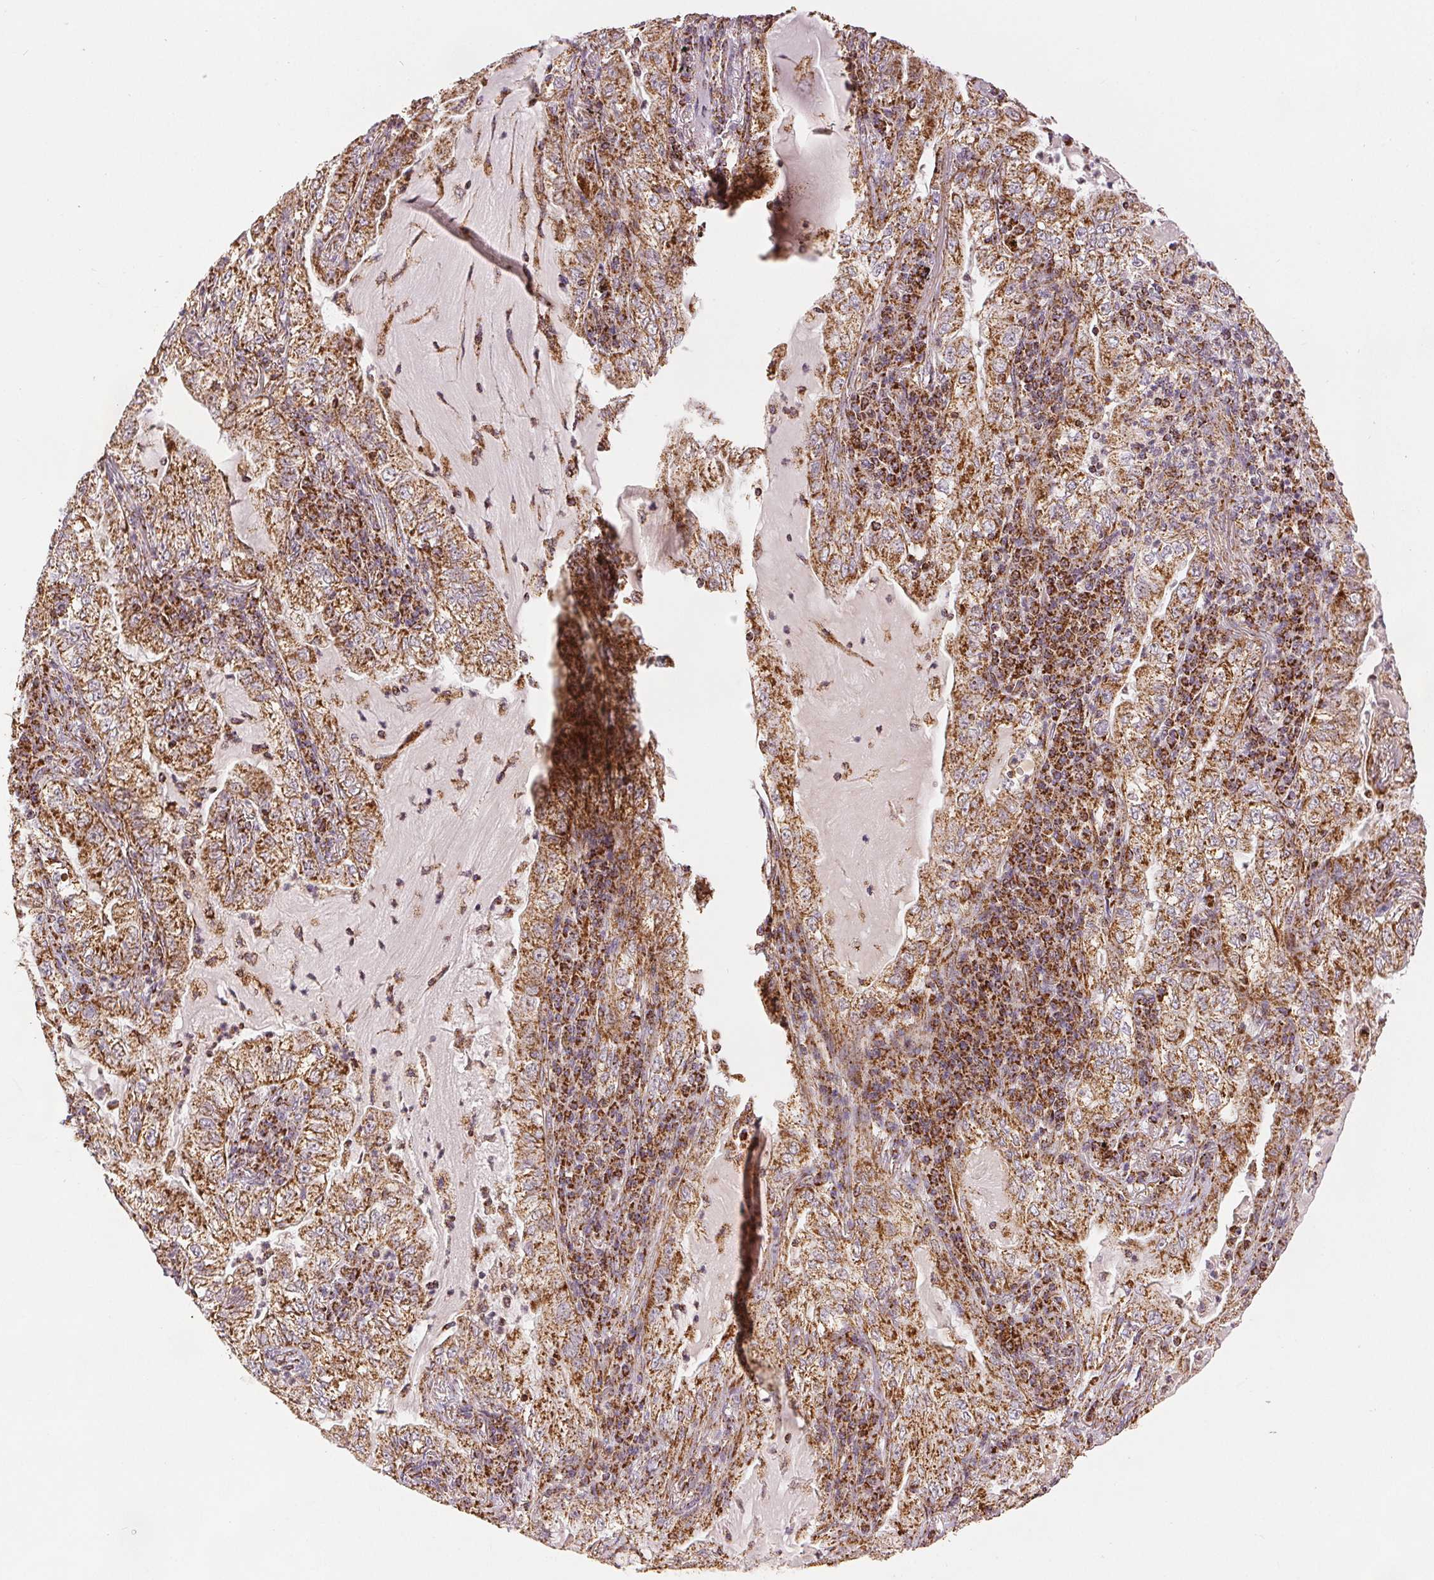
{"staining": {"intensity": "moderate", "quantity": ">75%", "location": "cytoplasmic/membranous"}, "tissue": "lung cancer", "cell_type": "Tumor cells", "image_type": "cancer", "snomed": [{"axis": "morphology", "description": "Adenocarcinoma, NOS"}, {"axis": "topography", "description": "Lung"}], "caption": "Moderate cytoplasmic/membranous positivity for a protein is present in approximately >75% of tumor cells of lung cancer (adenocarcinoma) using immunohistochemistry (IHC).", "gene": "SDHB", "patient": {"sex": "female", "age": 73}}